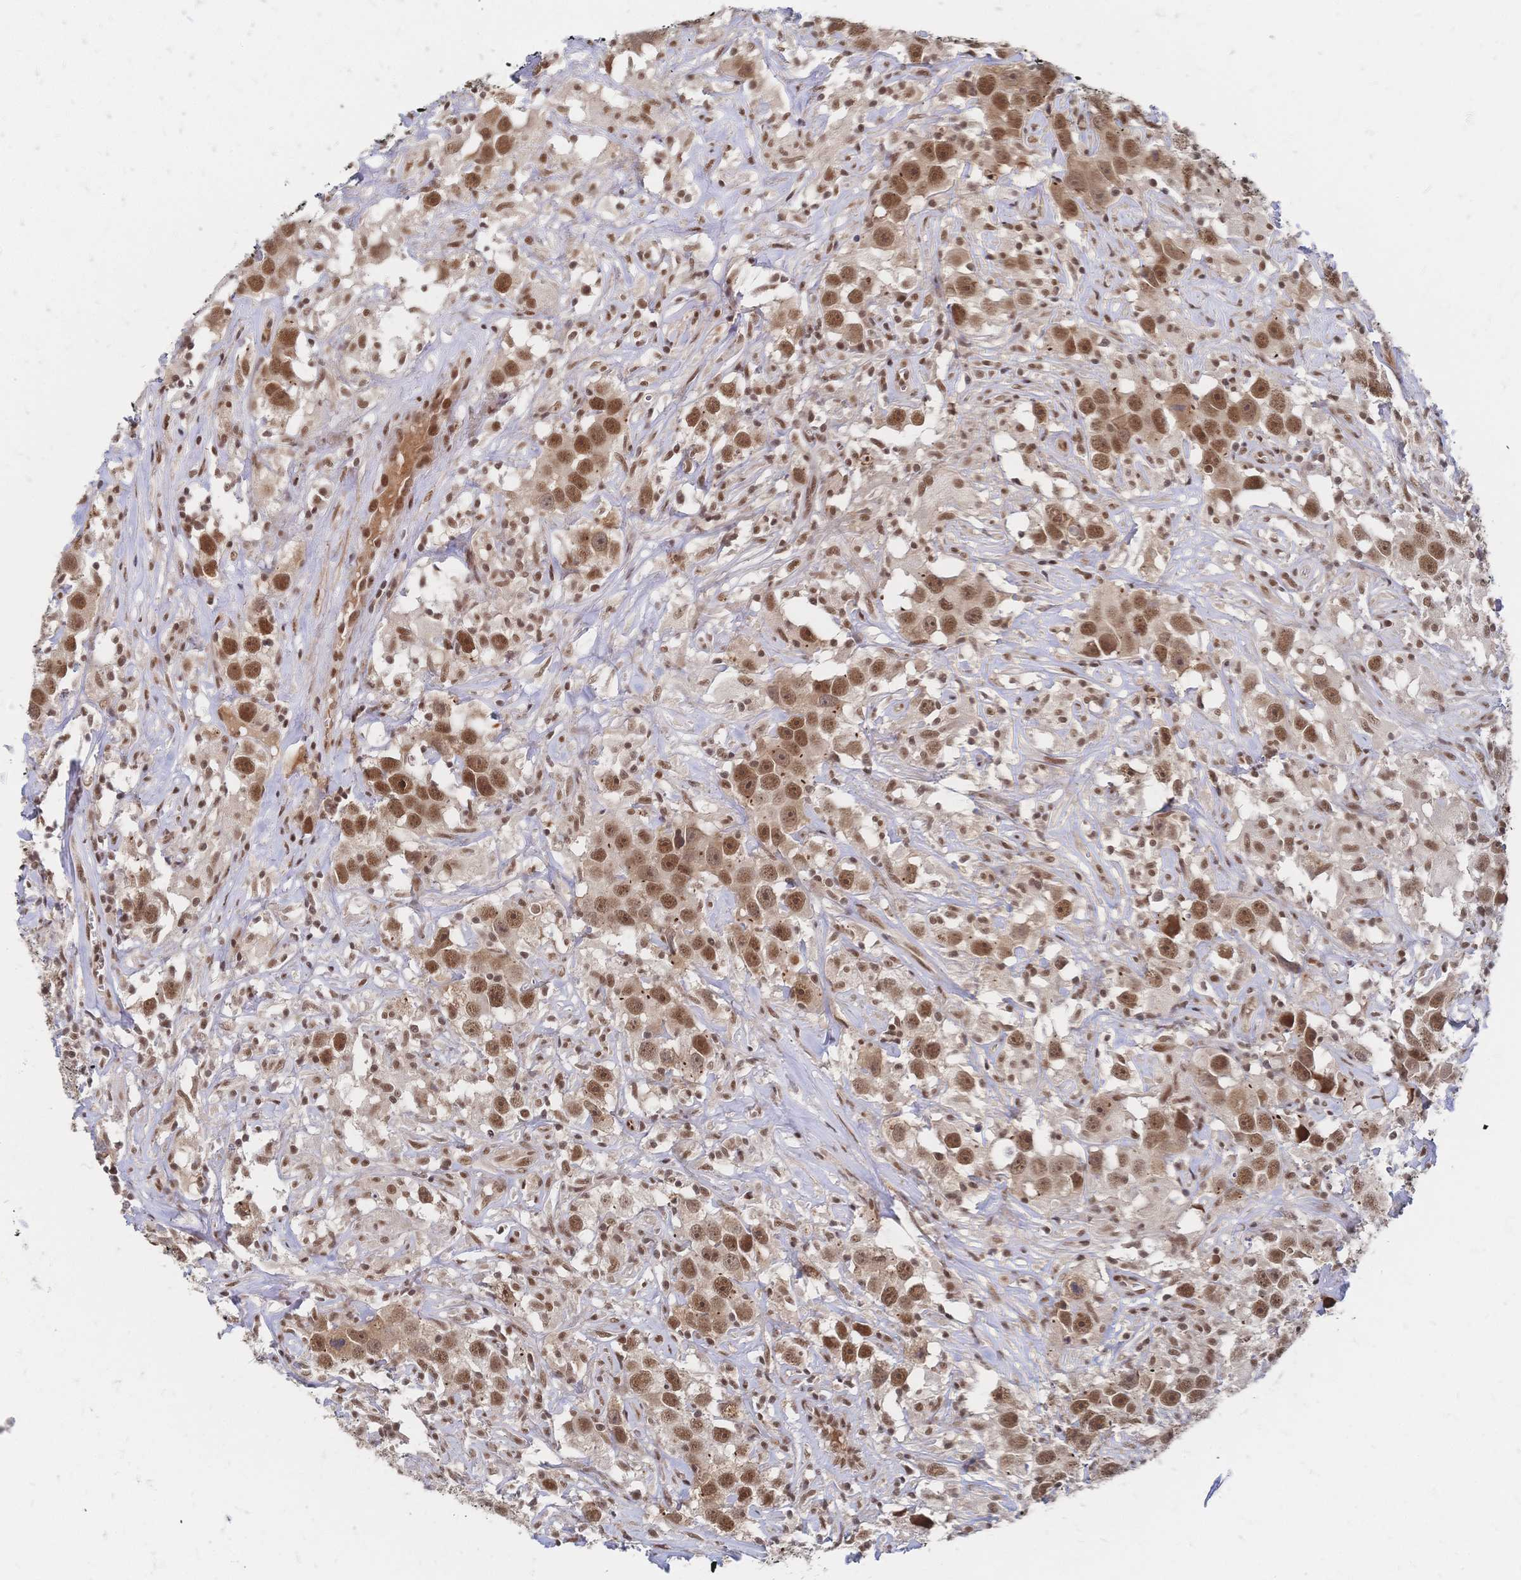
{"staining": {"intensity": "moderate", "quantity": ">75%", "location": "nuclear"}, "tissue": "testis cancer", "cell_type": "Tumor cells", "image_type": "cancer", "snomed": [{"axis": "morphology", "description": "Seminoma, NOS"}, {"axis": "topography", "description": "Testis"}], "caption": "Human testis cancer (seminoma) stained with a protein marker displays moderate staining in tumor cells.", "gene": "NELFA", "patient": {"sex": "male", "age": 49}}